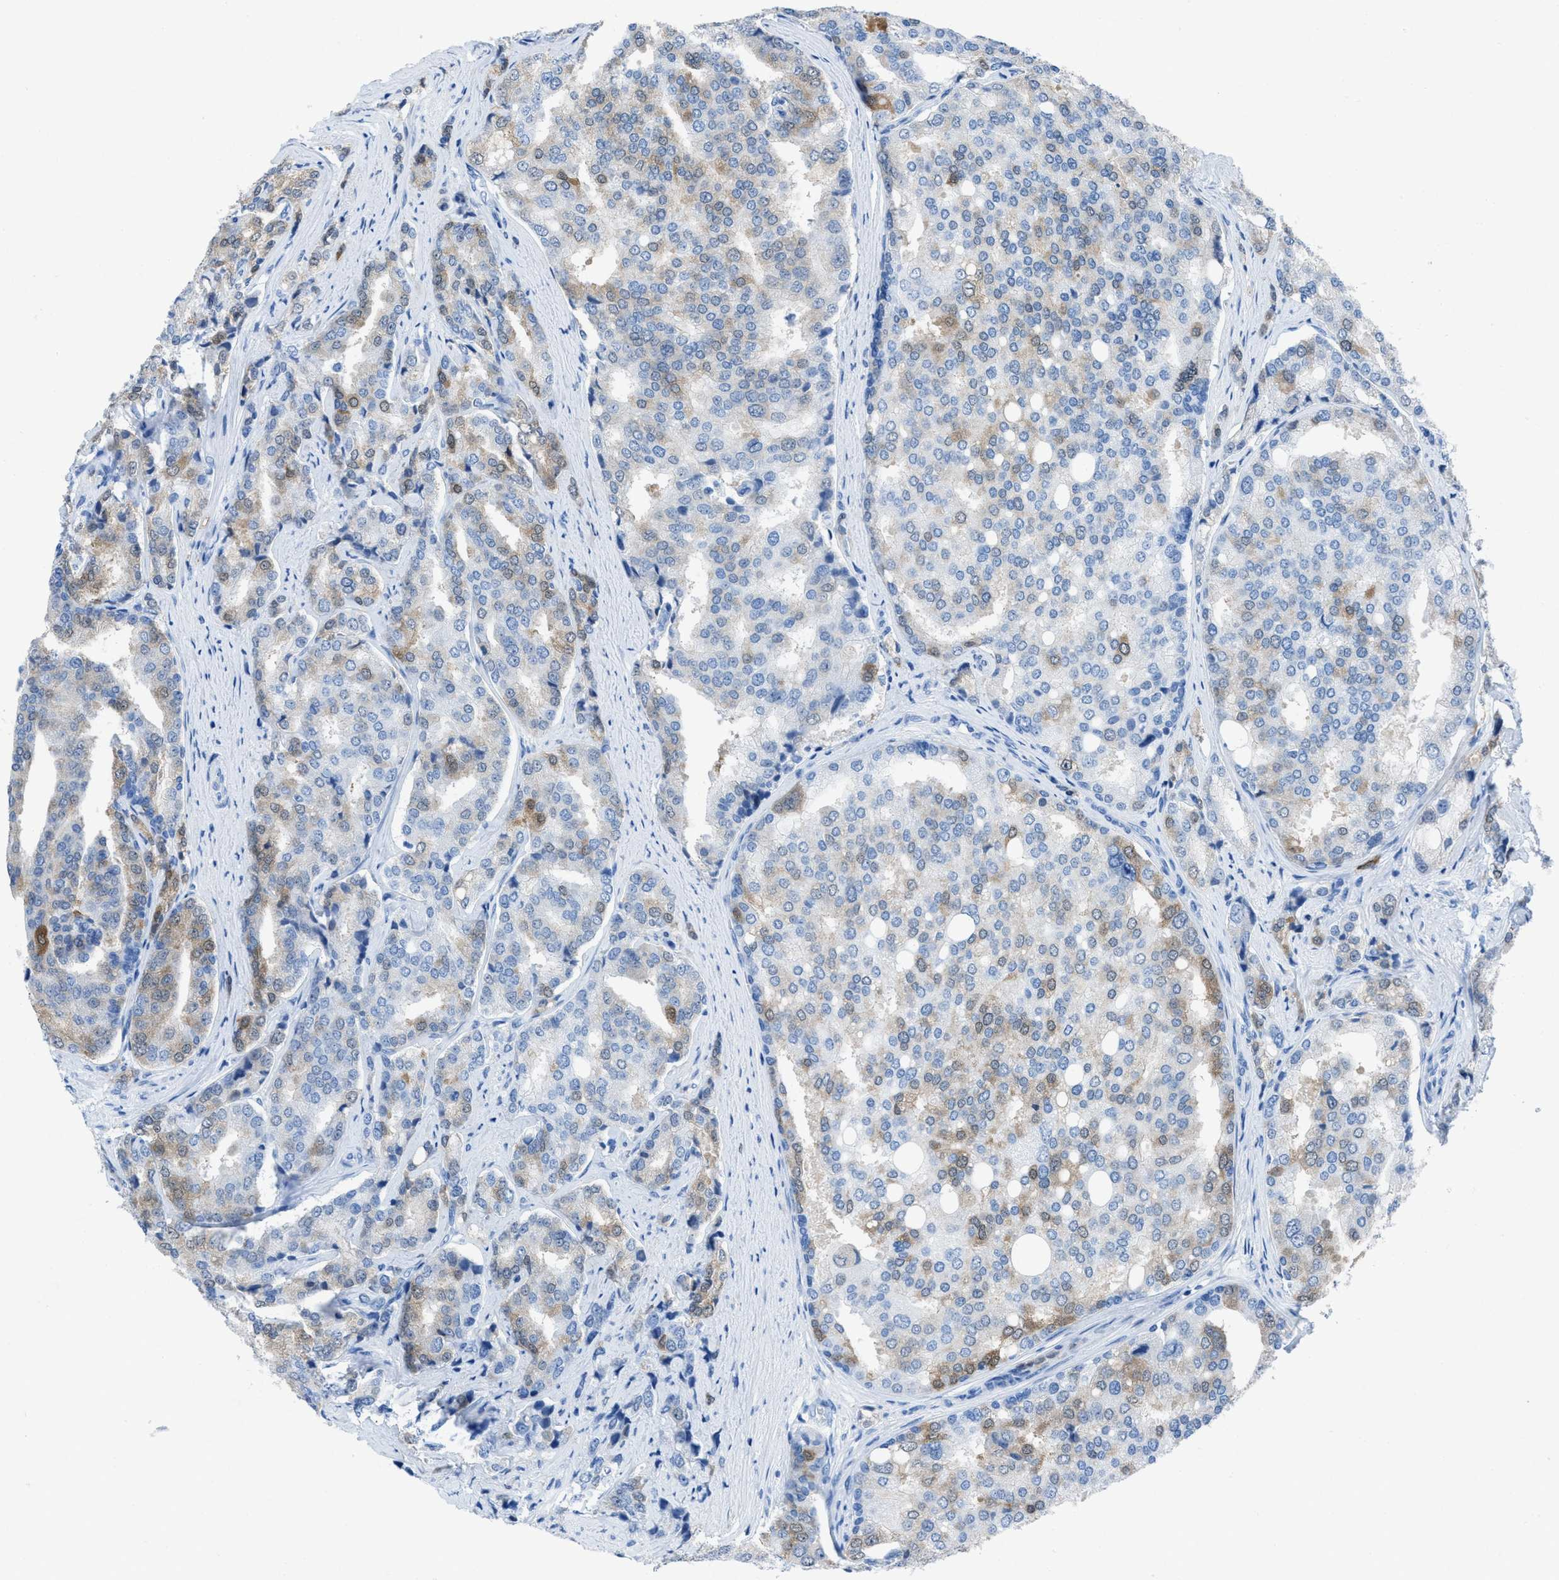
{"staining": {"intensity": "moderate", "quantity": "25%-75%", "location": "cytoplasmic/membranous"}, "tissue": "prostate cancer", "cell_type": "Tumor cells", "image_type": "cancer", "snomed": [{"axis": "morphology", "description": "Adenocarcinoma, High grade"}, {"axis": "topography", "description": "Prostate"}], "caption": "High-power microscopy captured an IHC histopathology image of adenocarcinoma (high-grade) (prostate), revealing moderate cytoplasmic/membranous staining in about 25%-75% of tumor cells. (DAB (3,3'-diaminobenzidine) = brown stain, brightfield microscopy at high magnification).", "gene": "CDKN2A", "patient": {"sex": "male", "age": 50}}